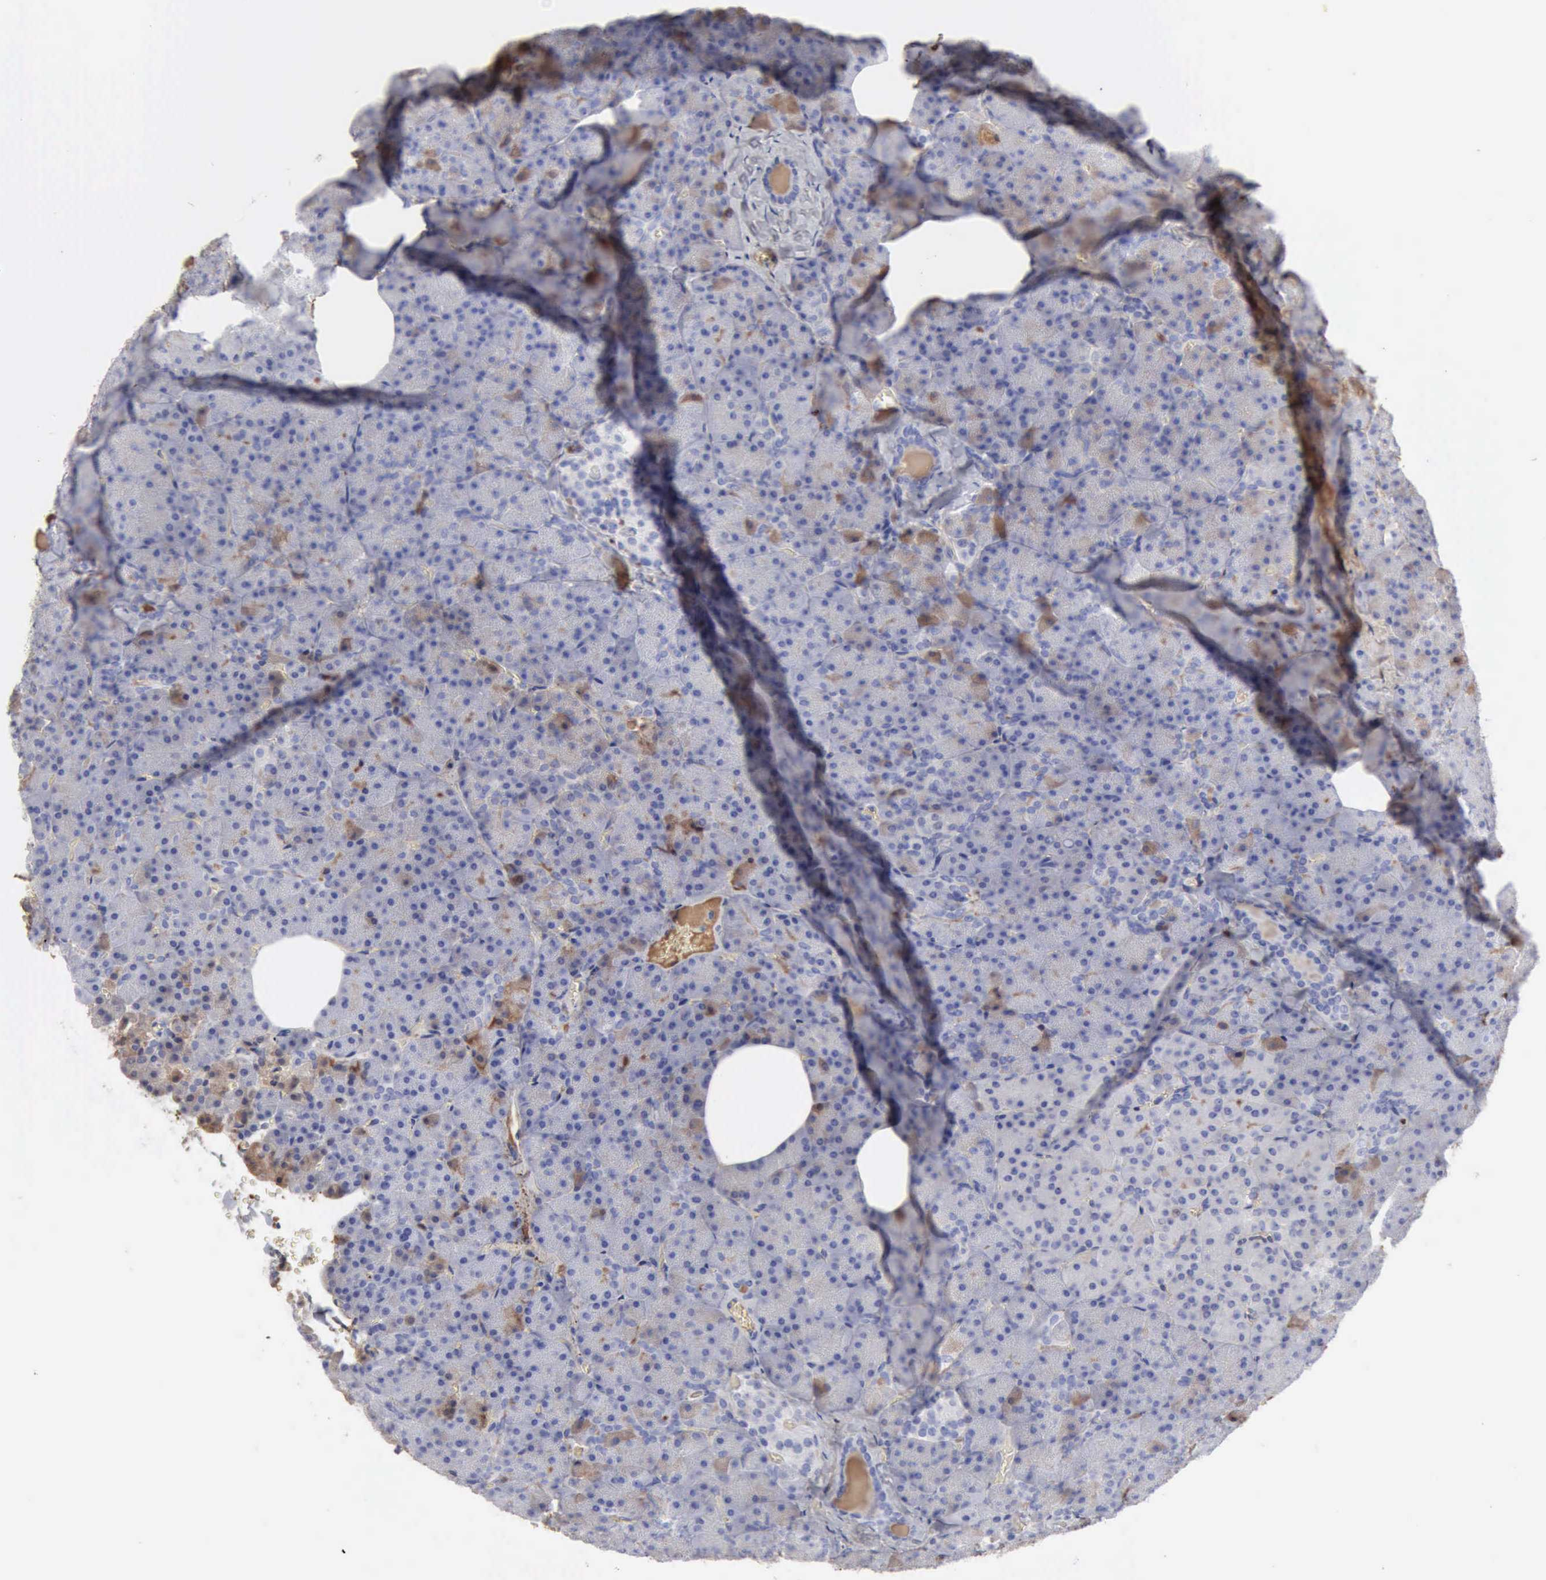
{"staining": {"intensity": "moderate", "quantity": "<25%", "location": "cytoplasmic/membranous"}, "tissue": "pancreas", "cell_type": "Exocrine glandular cells", "image_type": "normal", "snomed": [{"axis": "morphology", "description": "Normal tissue, NOS"}, {"axis": "topography", "description": "Pancreas"}], "caption": "Immunohistochemistry of benign pancreas demonstrates low levels of moderate cytoplasmic/membranous staining in about <25% of exocrine glandular cells. The staining is performed using DAB (3,3'-diaminobenzidine) brown chromogen to label protein expression. The nuclei are counter-stained blue using hematoxylin.", "gene": "SERPINA1", "patient": {"sex": "female", "age": 35}}